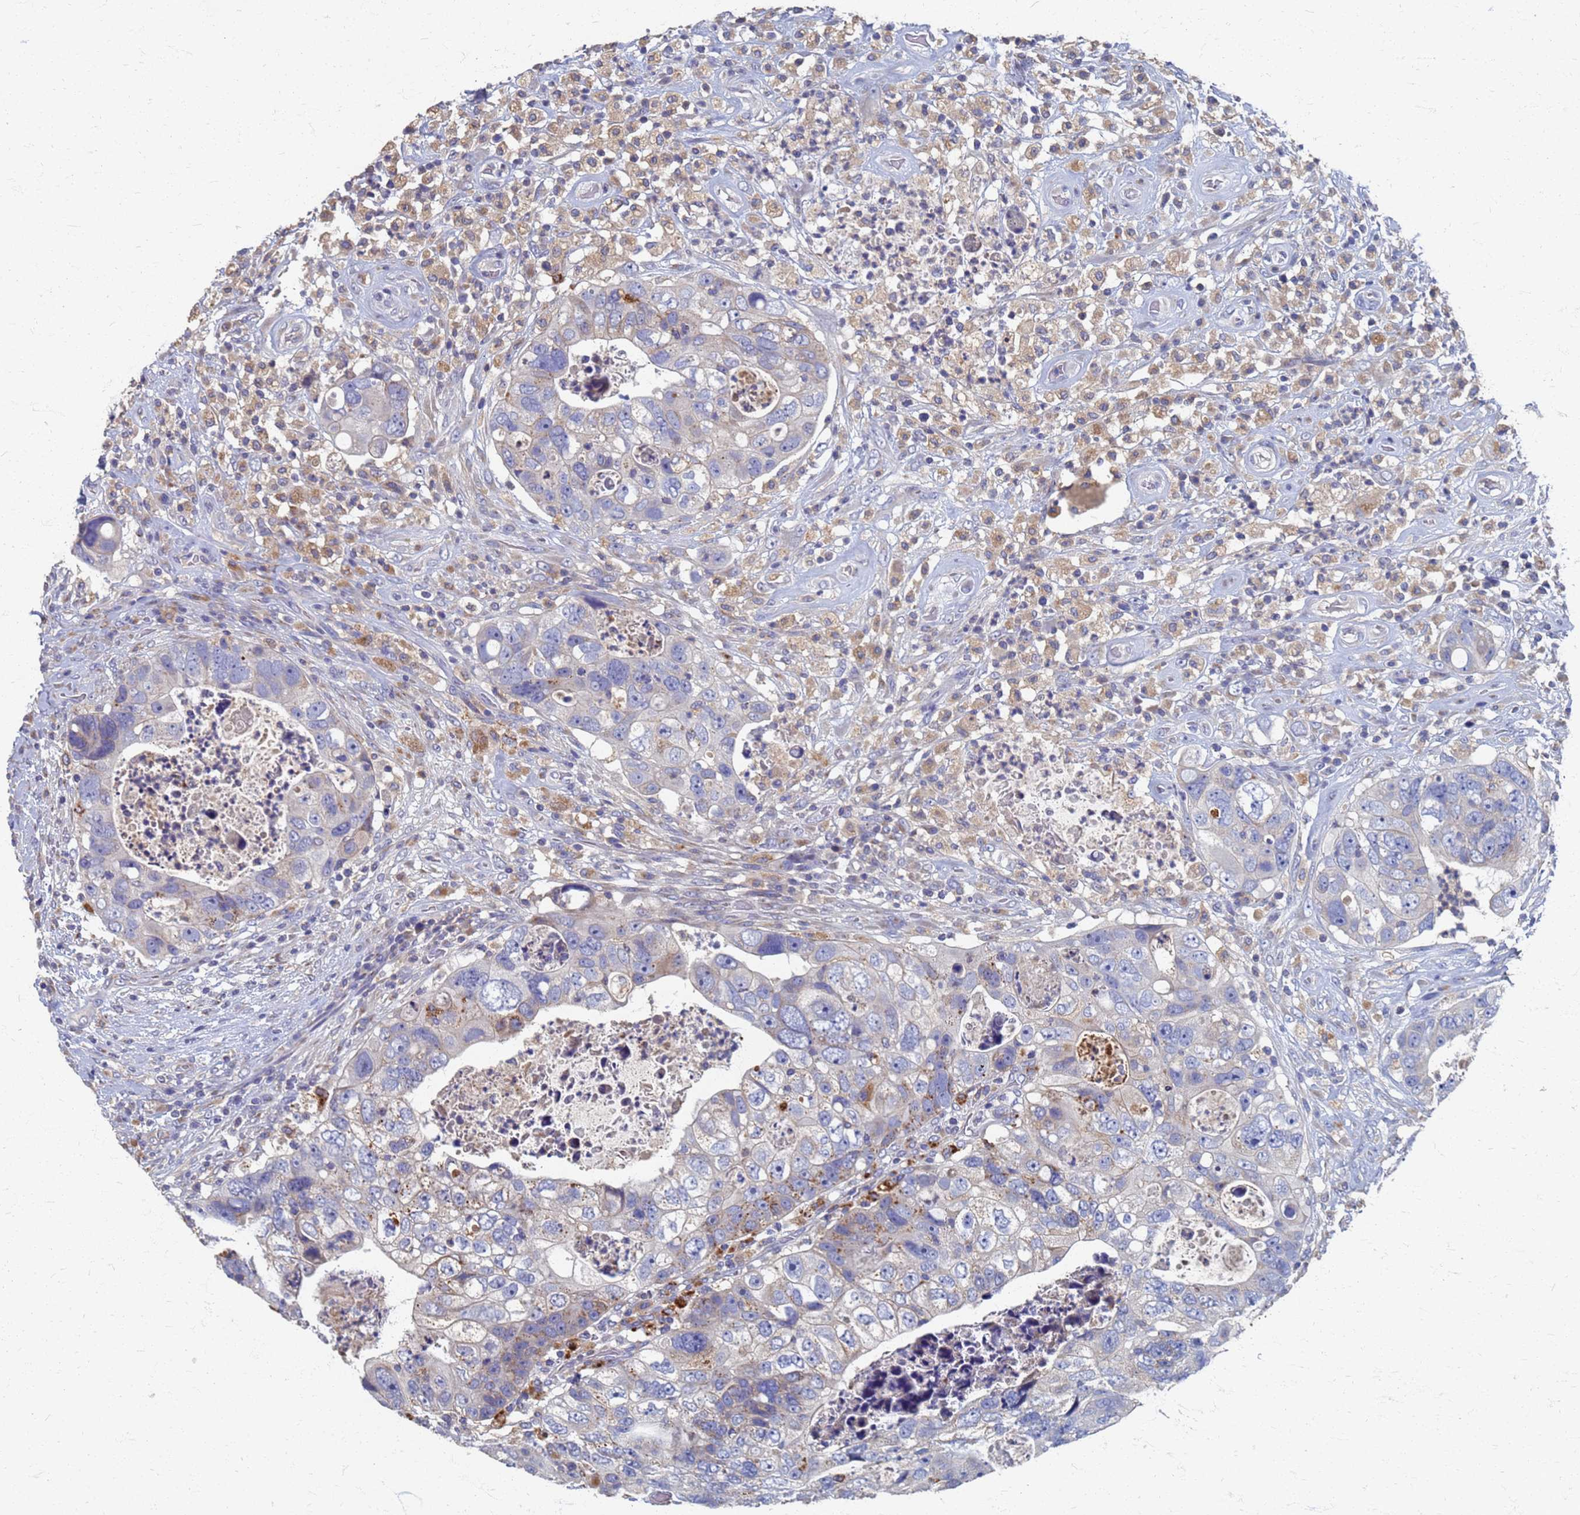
{"staining": {"intensity": "negative", "quantity": "none", "location": "none"}, "tissue": "colorectal cancer", "cell_type": "Tumor cells", "image_type": "cancer", "snomed": [{"axis": "morphology", "description": "Adenocarcinoma, NOS"}, {"axis": "topography", "description": "Rectum"}], "caption": "A high-resolution micrograph shows IHC staining of colorectal cancer (adenocarcinoma), which exhibits no significant positivity in tumor cells.", "gene": "KRCC1", "patient": {"sex": "male", "age": 59}}